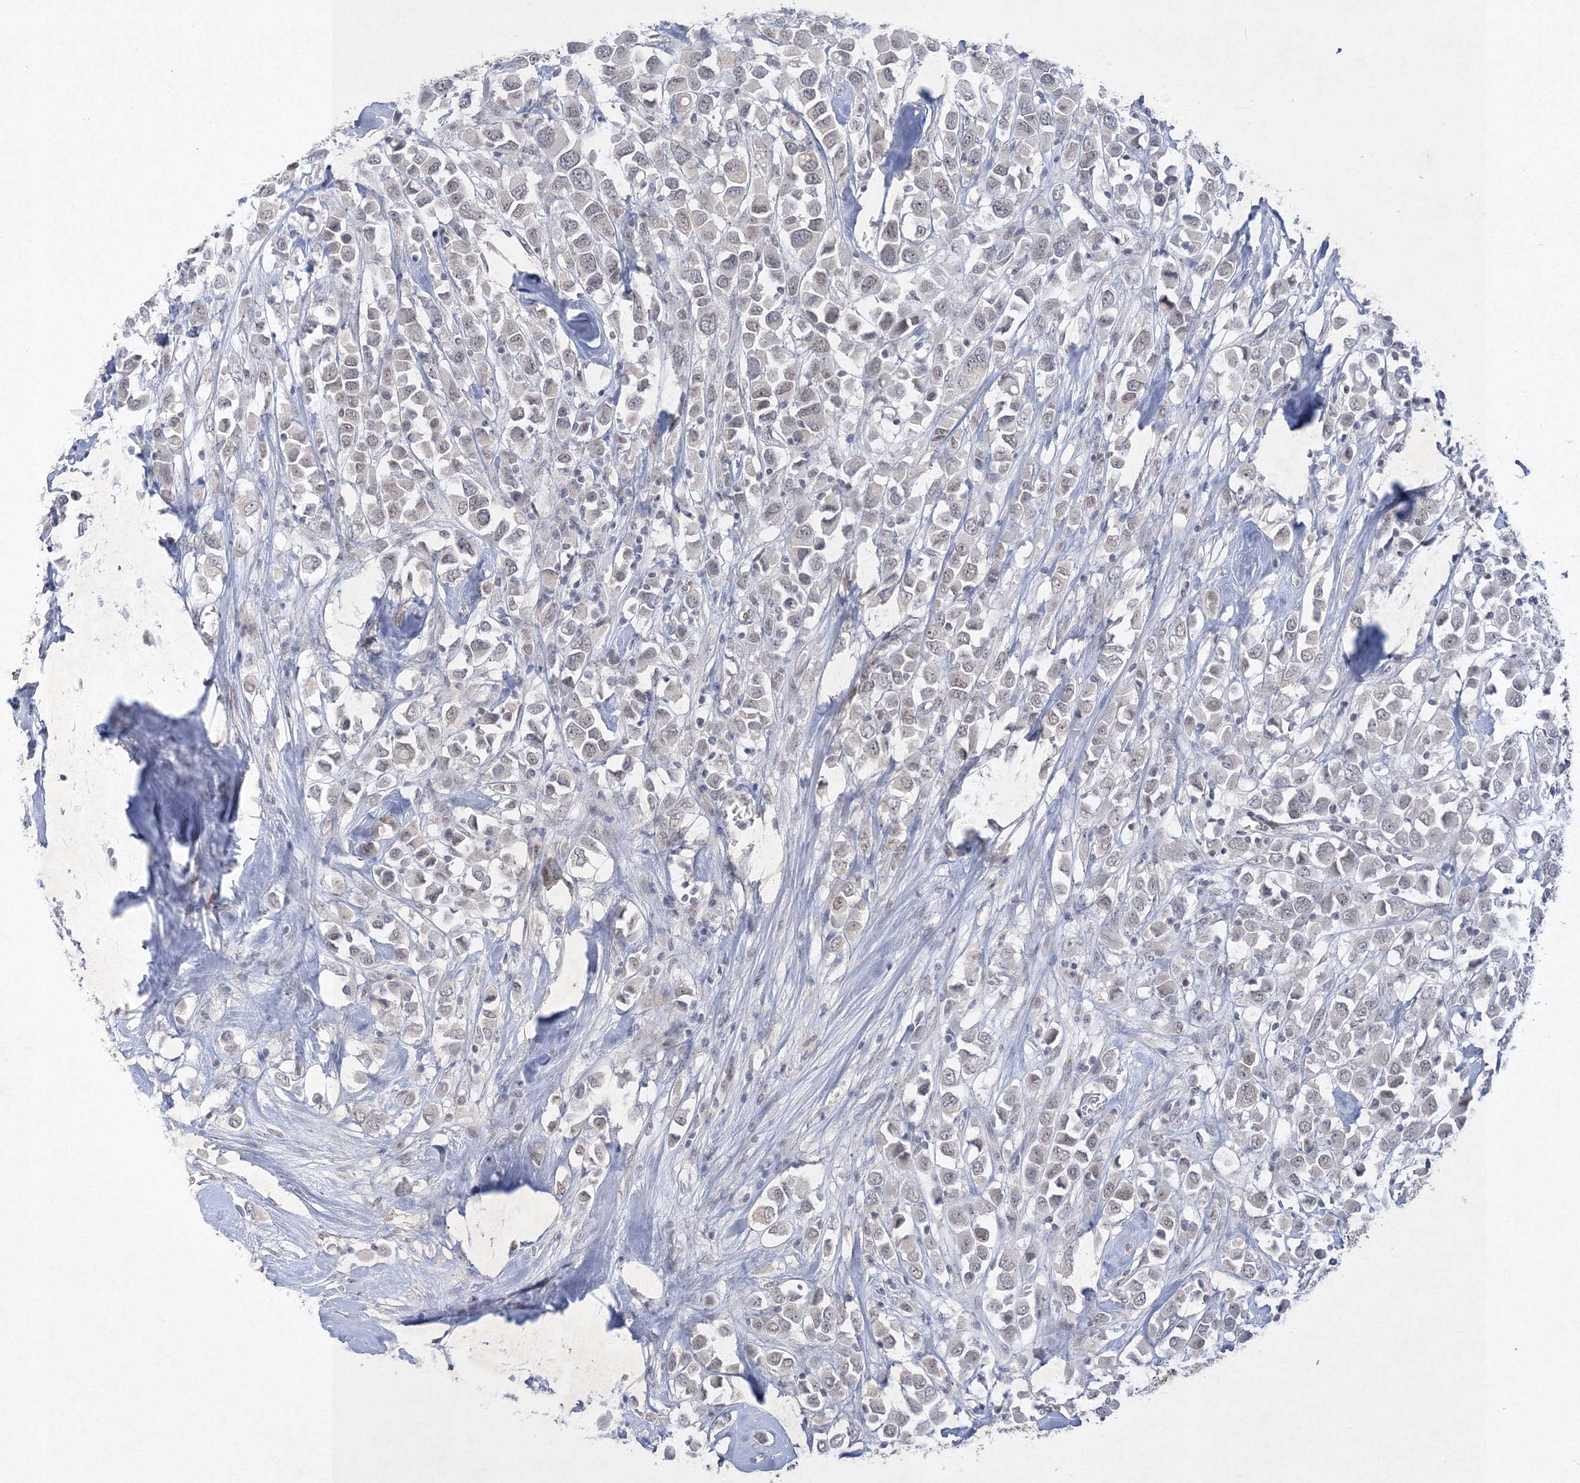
{"staining": {"intensity": "negative", "quantity": "none", "location": "none"}, "tissue": "breast cancer", "cell_type": "Tumor cells", "image_type": "cancer", "snomed": [{"axis": "morphology", "description": "Duct carcinoma"}, {"axis": "topography", "description": "Breast"}], "caption": "Breast cancer was stained to show a protein in brown. There is no significant expression in tumor cells. (DAB (3,3'-diaminobenzidine) immunohistochemistry with hematoxylin counter stain).", "gene": "NXPE3", "patient": {"sex": "female", "age": 61}}